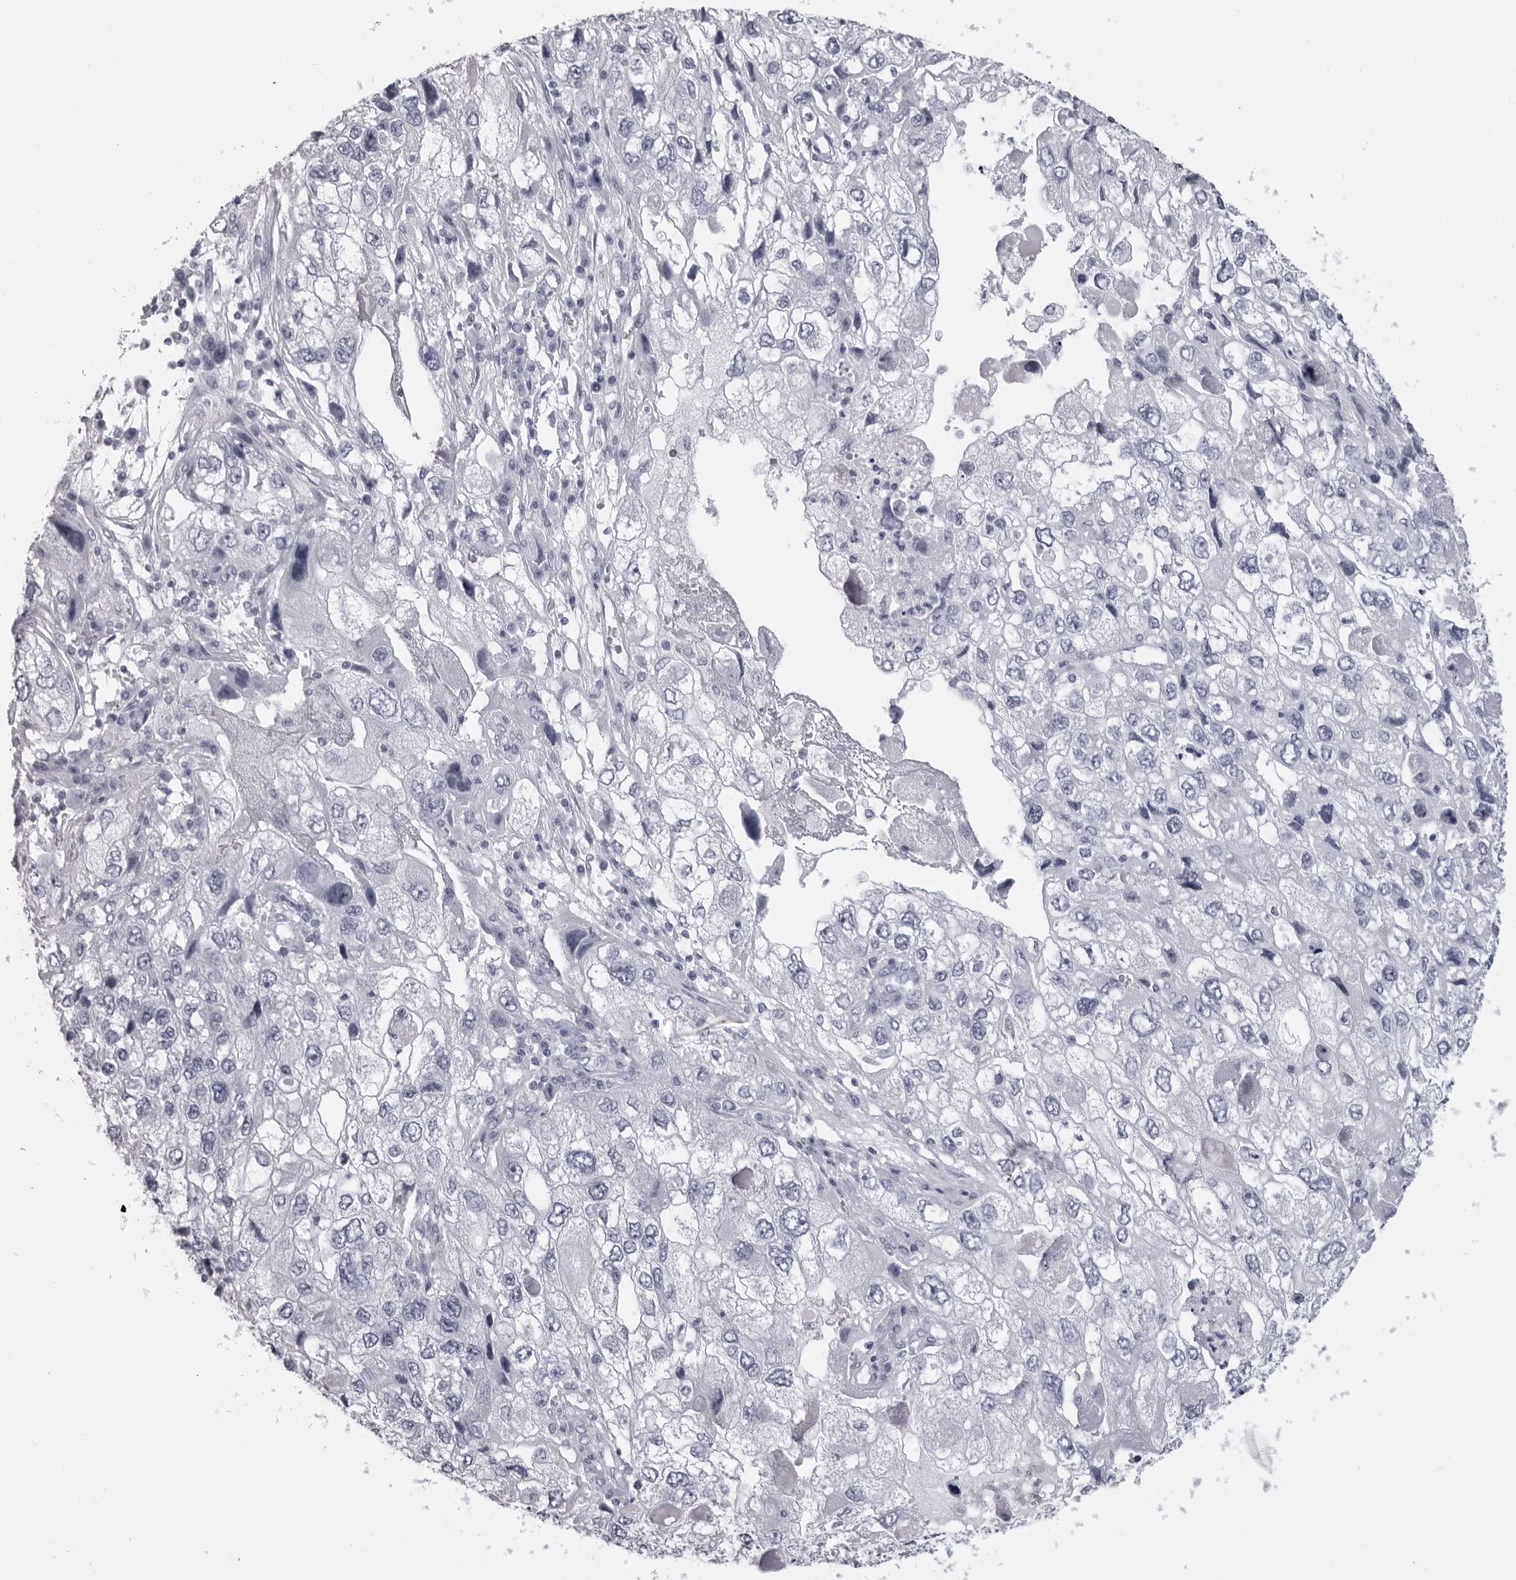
{"staining": {"intensity": "negative", "quantity": "none", "location": "none"}, "tissue": "endometrial cancer", "cell_type": "Tumor cells", "image_type": "cancer", "snomed": [{"axis": "morphology", "description": "Adenocarcinoma, NOS"}, {"axis": "topography", "description": "Endometrium"}], "caption": "The IHC photomicrograph has no significant staining in tumor cells of adenocarcinoma (endometrial) tissue.", "gene": "DNALI1", "patient": {"sex": "female", "age": 49}}